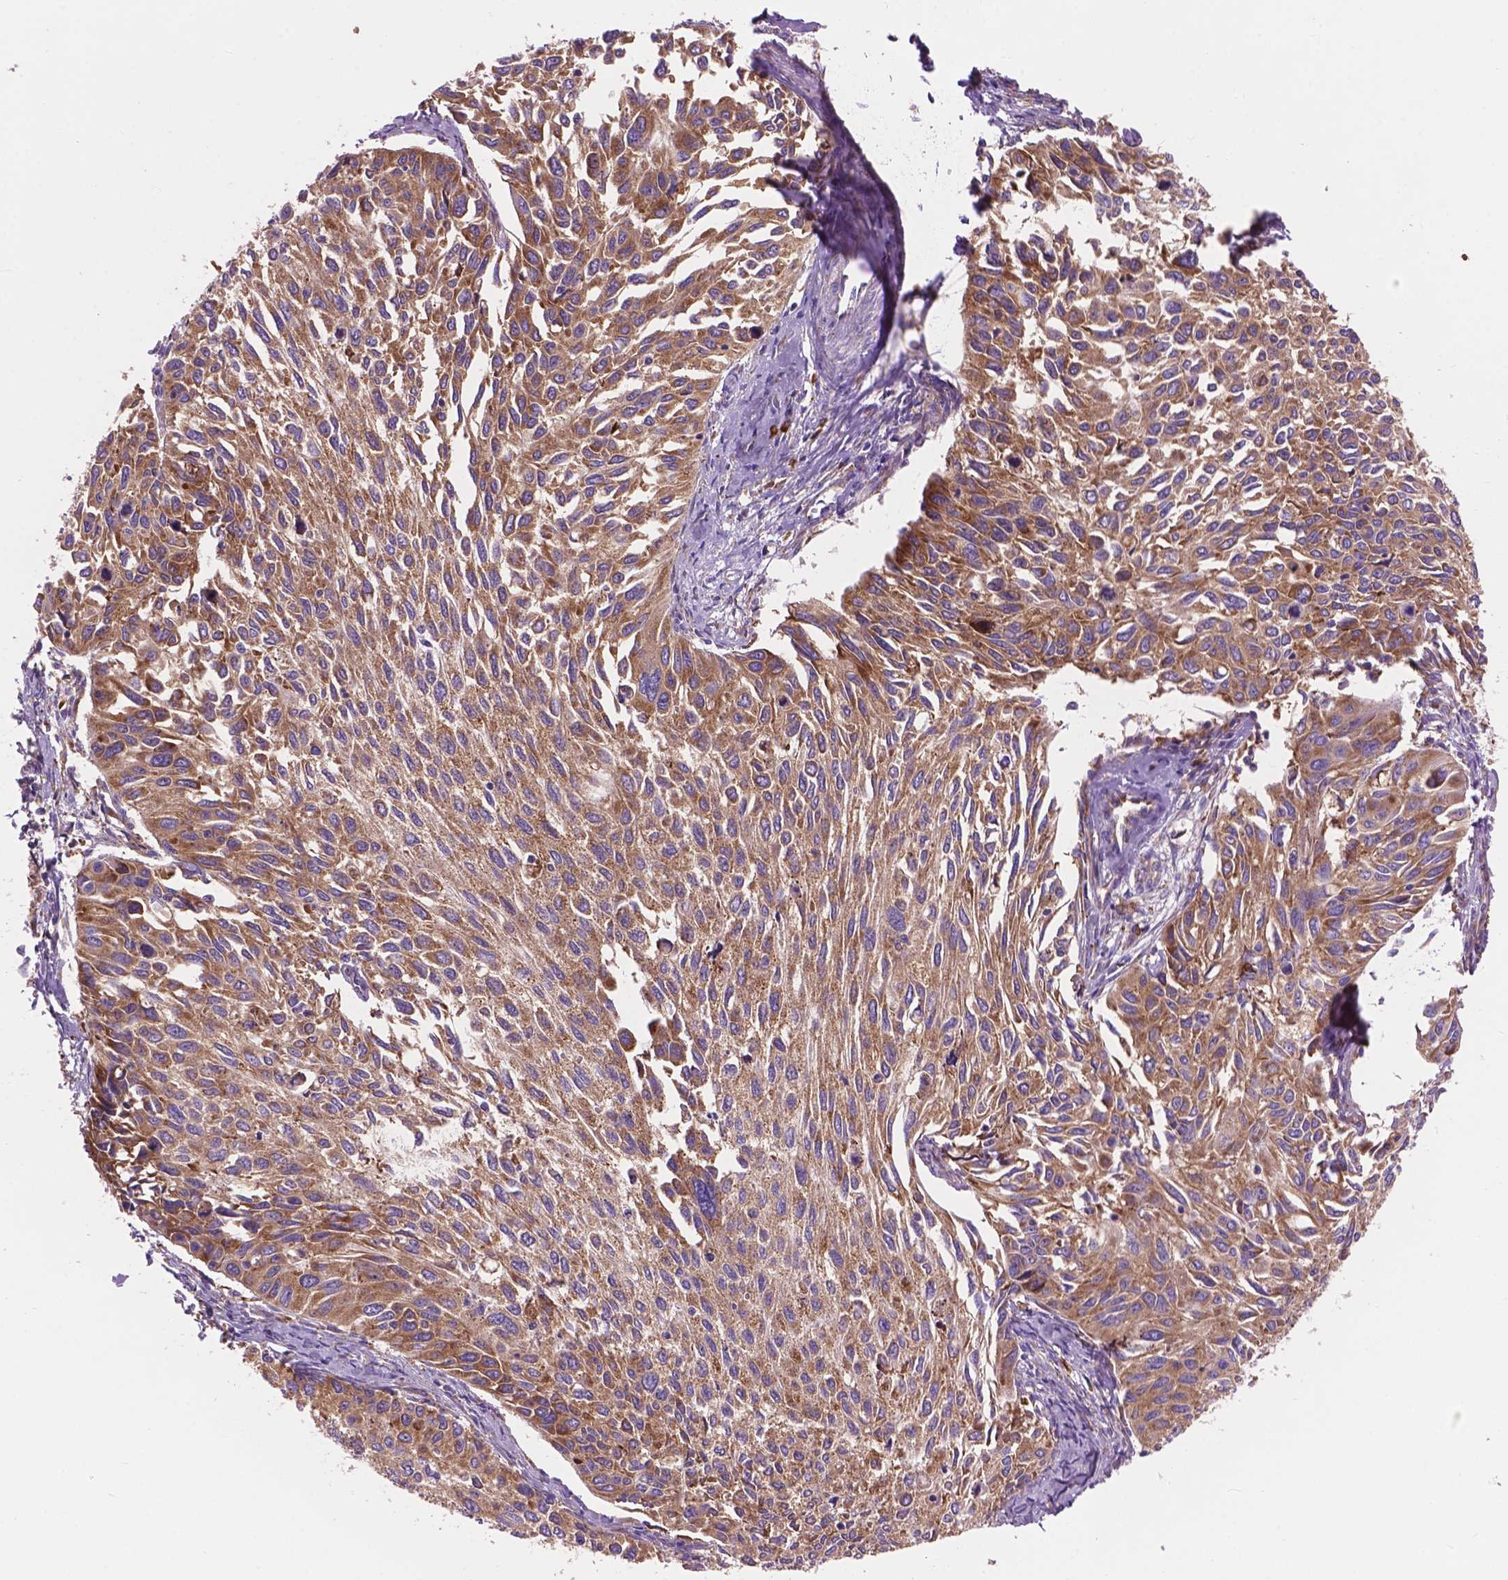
{"staining": {"intensity": "moderate", "quantity": ">75%", "location": "cytoplasmic/membranous"}, "tissue": "cervical cancer", "cell_type": "Tumor cells", "image_type": "cancer", "snomed": [{"axis": "morphology", "description": "Squamous cell carcinoma, NOS"}, {"axis": "topography", "description": "Cervix"}], "caption": "This is a photomicrograph of immunohistochemistry staining of cervical cancer (squamous cell carcinoma), which shows moderate expression in the cytoplasmic/membranous of tumor cells.", "gene": "RPL37A", "patient": {"sex": "female", "age": 50}}